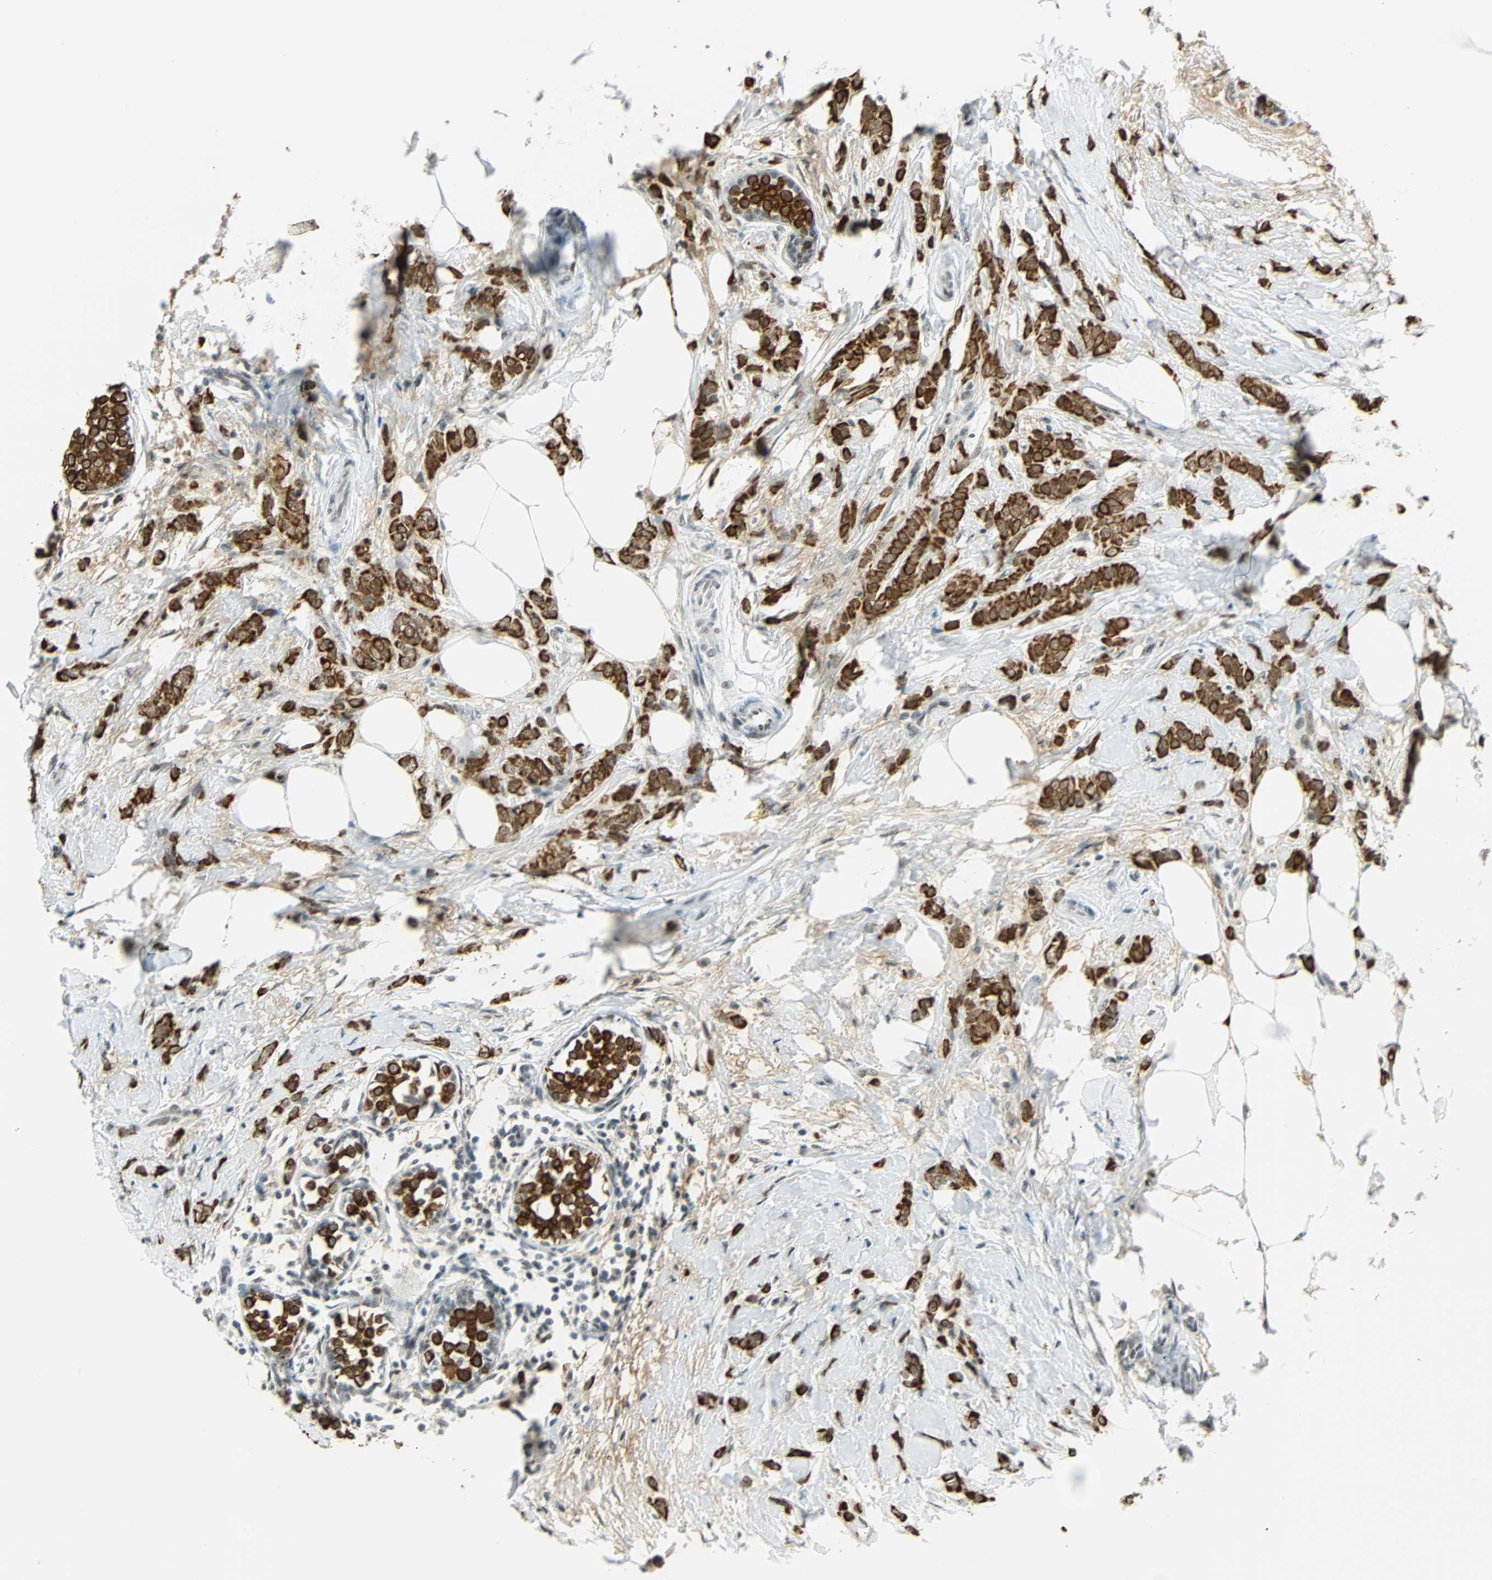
{"staining": {"intensity": "strong", "quantity": ">75%", "location": "cytoplasmic/membranous"}, "tissue": "breast cancer", "cell_type": "Tumor cells", "image_type": "cancer", "snomed": [{"axis": "morphology", "description": "Lobular carcinoma, in situ"}, {"axis": "morphology", "description": "Lobular carcinoma"}, {"axis": "topography", "description": "Breast"}], "caption": "IHC staining of breast lobular carcinoma in situ, which demonstrates high levels of strong cytoplasmic/membranous positivity in about >75% of tumor cells indicating strong cytoplasmic/membranous protein staining. The staining was performed using DAB (3,3'-diaminobenzidine) (brown) for protein detection and nuclei were counterstained in hematoxylin (blue).", "gene": "NELFE", "patient": {"sex": "female", "age": 41}}